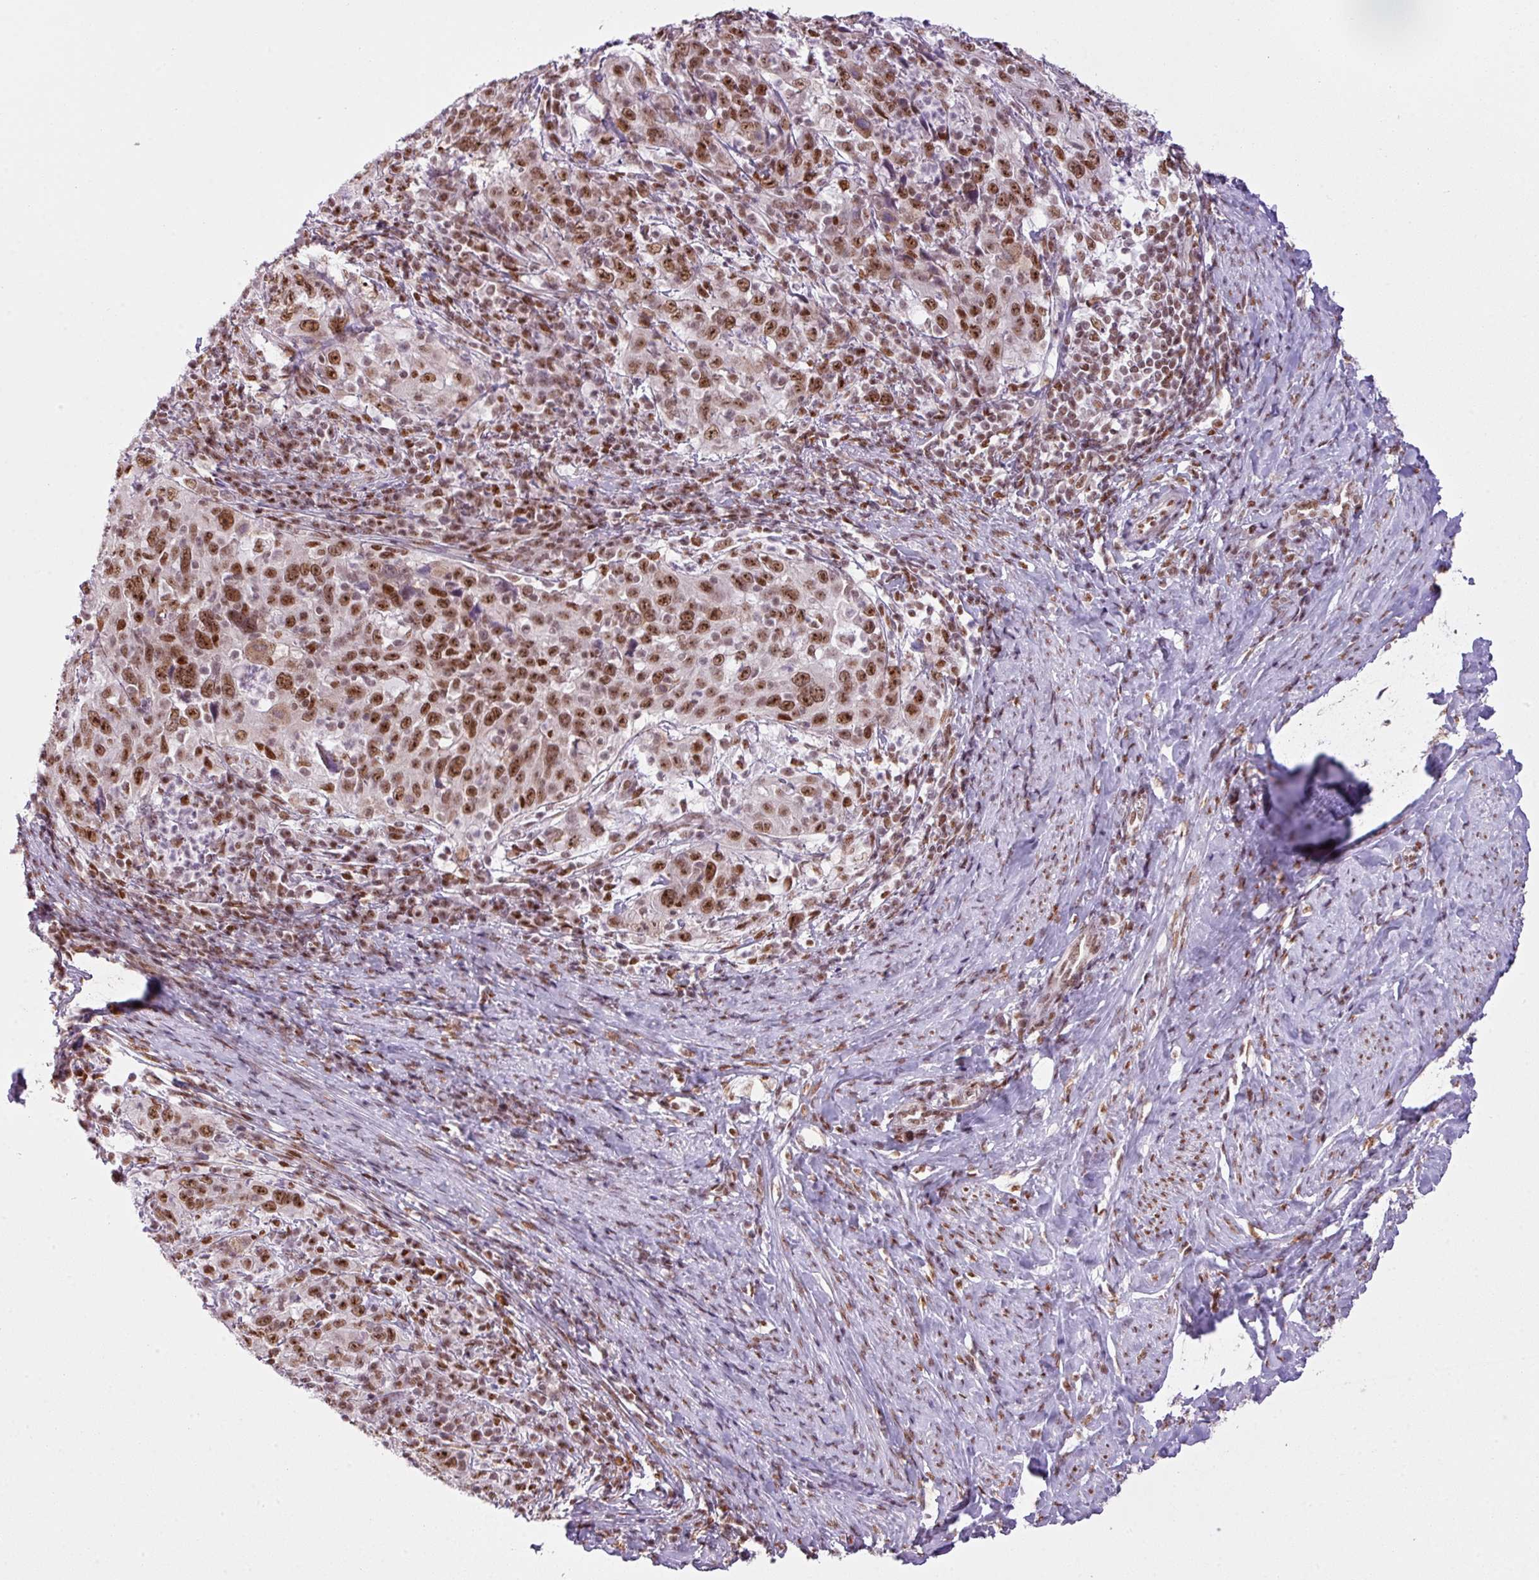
{"staining": {"intensity": "moderate", "quantity": ">75%", "location": "nuclear"}, "tissue": "cervical cancer", "cell_type": "Tumor cells", "image_type": "cancer", "snomed": [{"axis": "morphology", "description": "Squamous cell carcinoma, NOS"}, {"axis": "topography", "description": "Cervix"}], "caption": "DAB (3,3'-diaminobenzidine) immunohistochemical staining of cervical cancer reveals moderate nuclear protein positivity in approximately >75% of tumor cells. The protein is shown in brown color, while the nuclei are stained blue.", "gene": "ARL6IP4", "patient": {"sex": "female", "age": 46}}